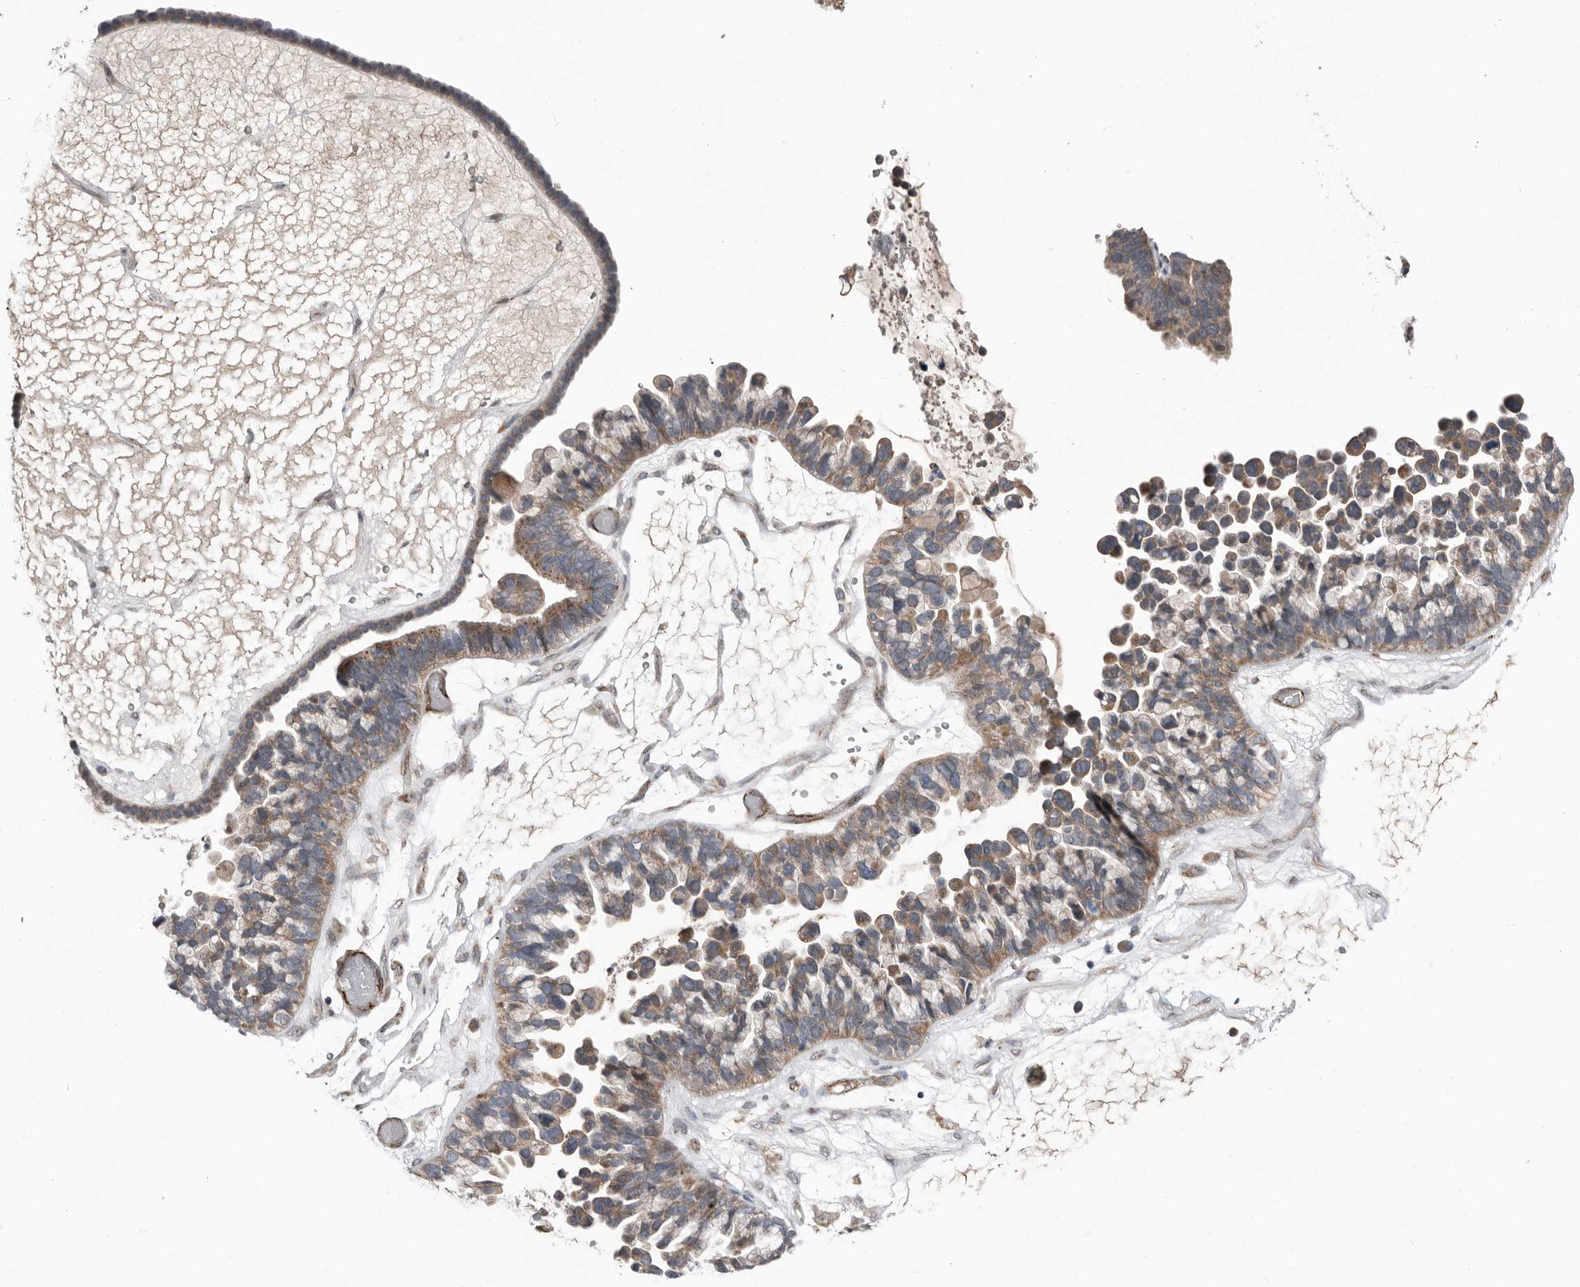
{"staining": {"intensity": "moderate", "quantity": "25%-75%", "location": "cytoplasmic/membranous"}, "tissue": "ovarian cancer", "cell_type": "Tumor cells", "image_type": "cancer", "snomed": [{"axis": "morphology", "description": "Cystadenocarcinoma, serous, NOS"}, {"axis": "topography", "description": "Ovary"}], "caption": "Ovarian cancer (serous cystadenocarcinoma) stained for a protein exhibits moderate cytoplasmic/membranous positivity in tumor cells.", "gene": "RANBP17", "patient": {"sex": "female", "age": 56}}